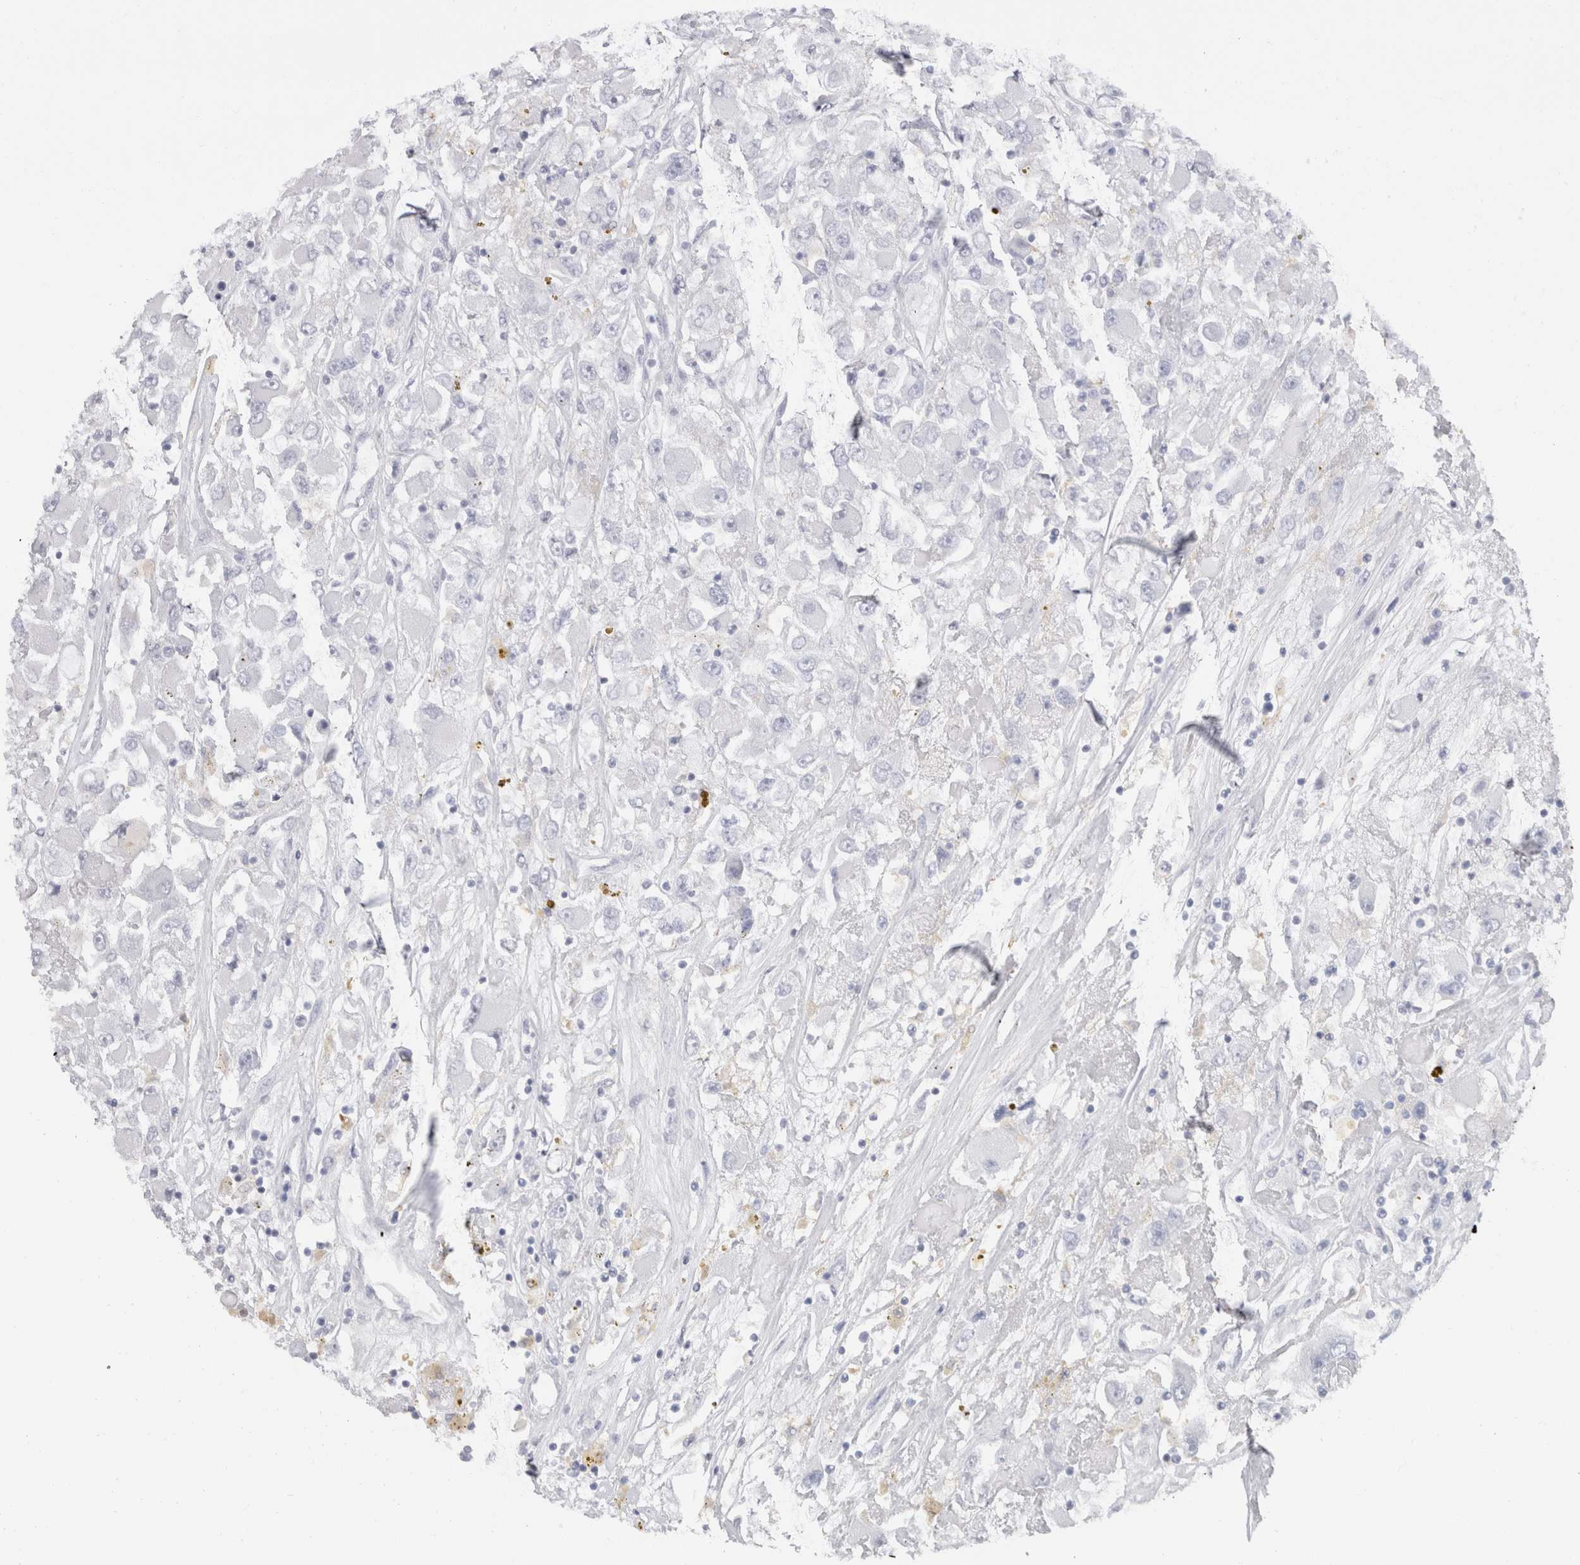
{"staining": {"intensity": "negative", "quantity": "none", "location": "none"}, "tissue": "renal cancer", "cell_type": "Tumor cells", "image_type": "cancer", "snomed": [{"axis": "morphology", "description": "Adenocarcinoma, NOS"}, {"axis": "topography", "description": "Kidney"}], "caption": "The histopathology image displays no significant expression in tumor cells of renal cancer (adenocarcinoma). (Stains: DAB (3,3'-diaminobenzidine) IHC with hematoxylin counter stain, Microscopy: brightfield microscopy at high magnification).", "gene": "C9orf50", "patient": {"sex": "female", "age": 52}}